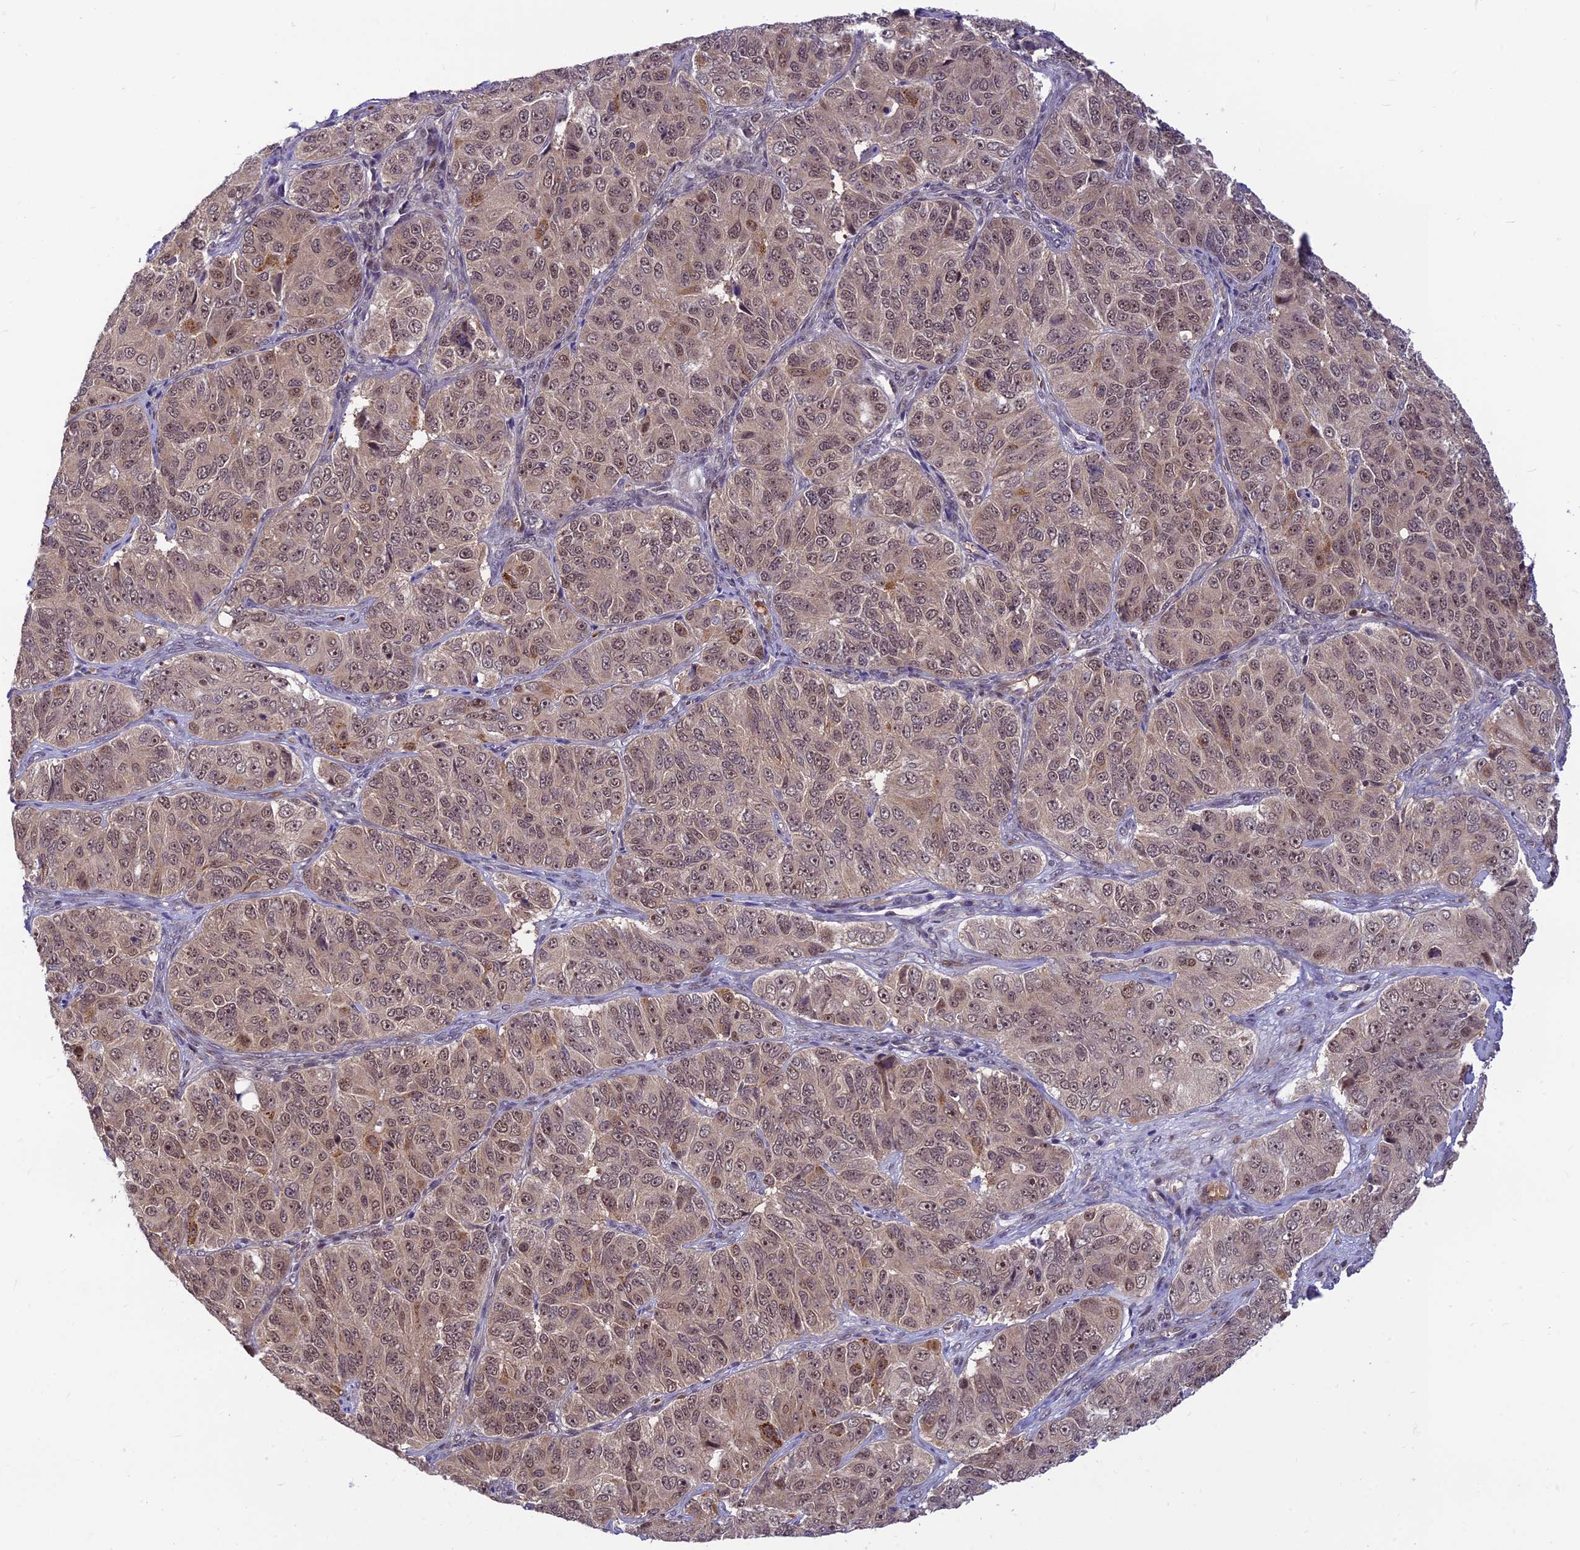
{"staining": {"intensity": "moderate", "quantity": "25%-75%", "location": "nuclear"}, "tissue": "ovarian cancer", "cell_type": "Tumor cells", "image_type": "cancer", "snomed": [{"axis": "morphology", "description": "Carcinoma, endometroid"}, {"axis": "topography", "description": "Ovary"}], "caption": "Ovarian endometroid carcinoma stained with a protein marker reveals moderate staining in tumor cells.", "gene": "ASPDH", "patient": {"sex": "female", "age": 51}}